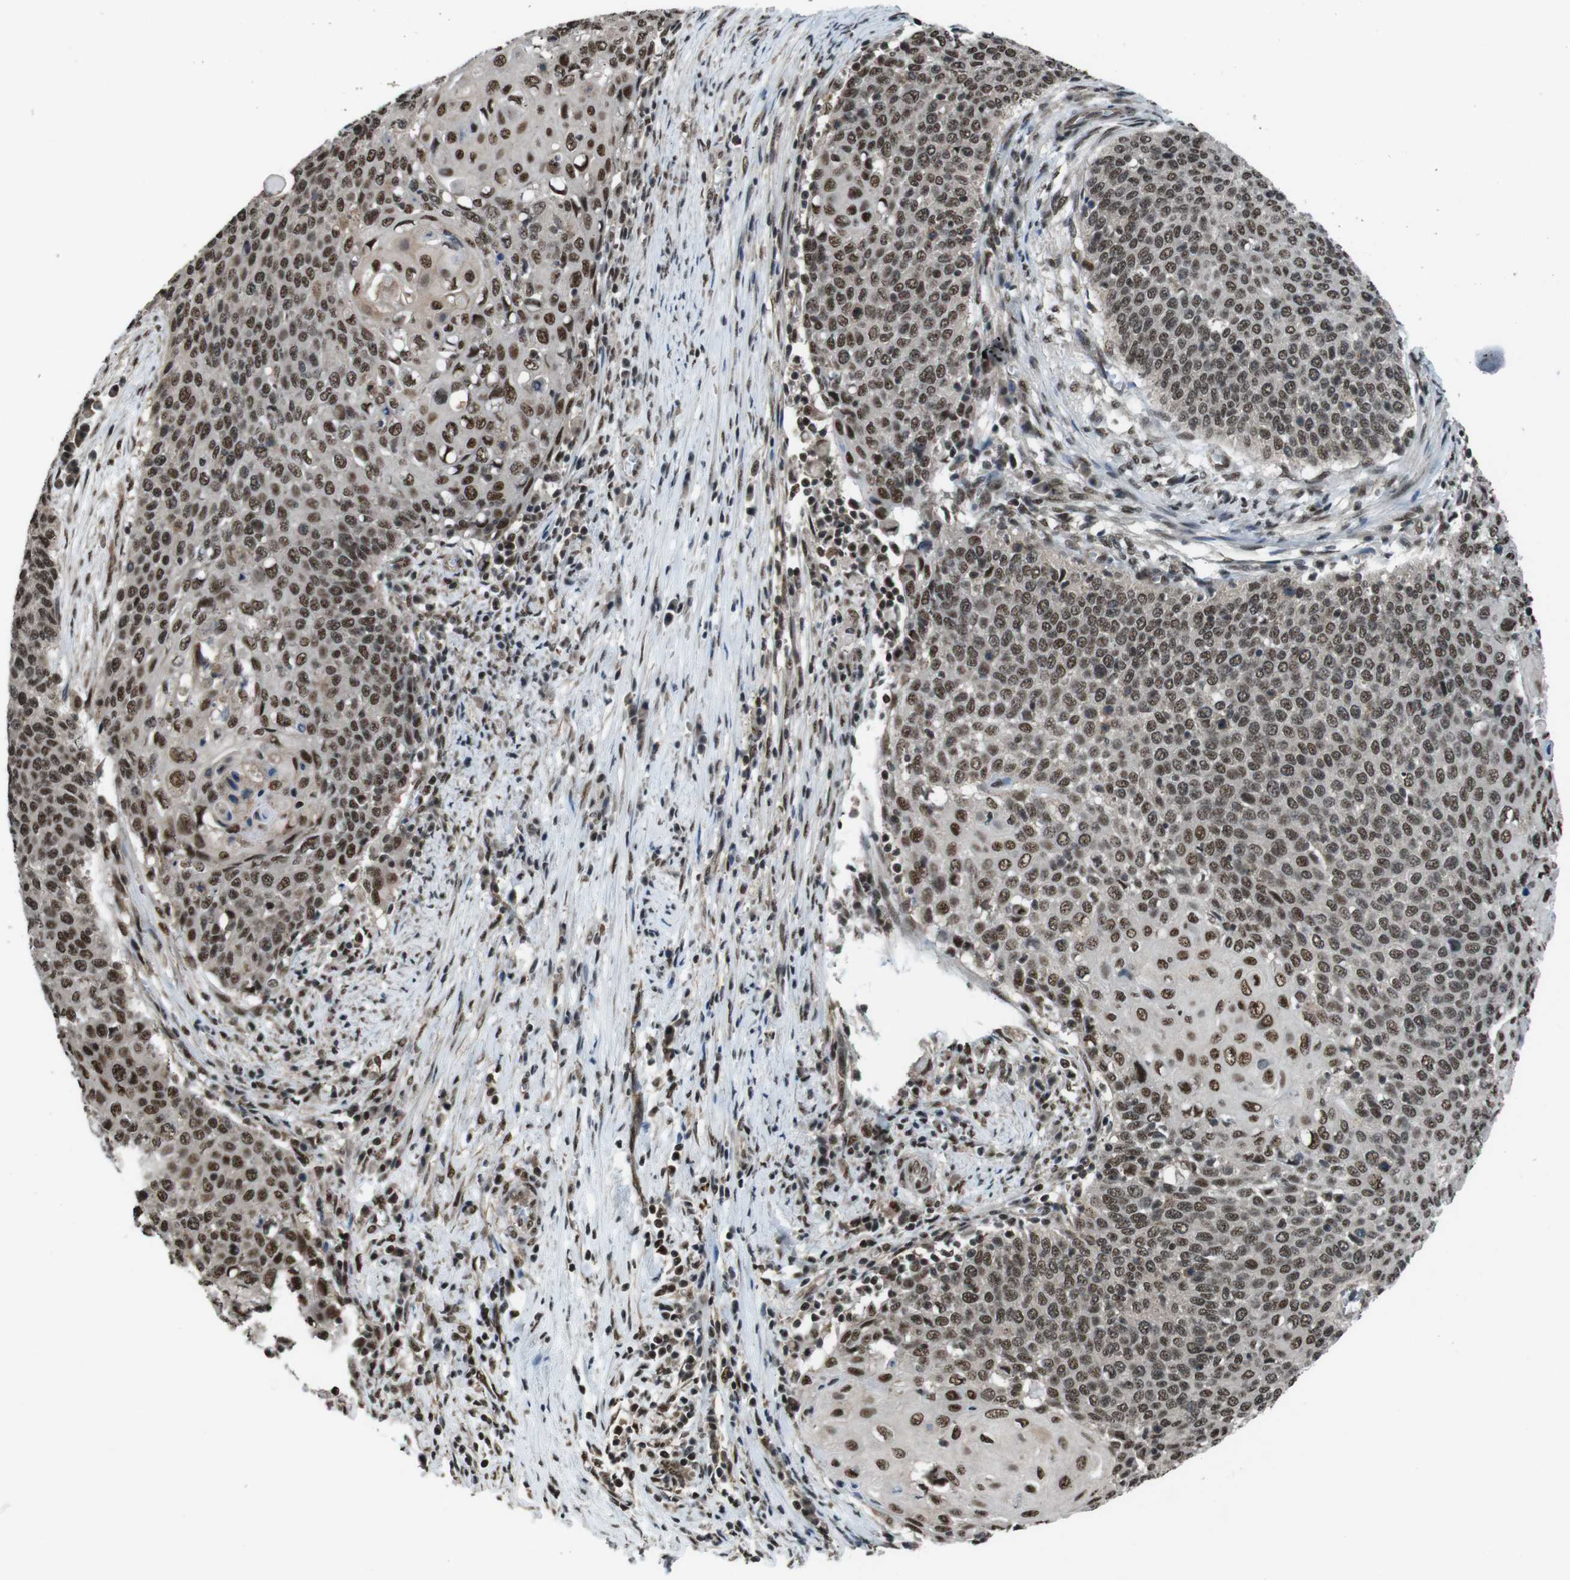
{"staining": {"intensity": "moderate", "quantity": ">75%", "location": "nuclear"}, "tissue": "cervical cancer", "cell_type": "Tumor cells", "image_type": "cancer", "snomed": [{"axis": "morphology", "description": "Squamous cell carcinoma, NOS"}, {"axis": "topography", "description": "Cervix"}], "caption": "The immunohistochemical stain highlights moderate nuclear positivity in tumor cells of cervical cancer (squamous cell carcinoma) tissue.", "gene": "NR4A2", "patient": {"sex": "female", "age": 39}}